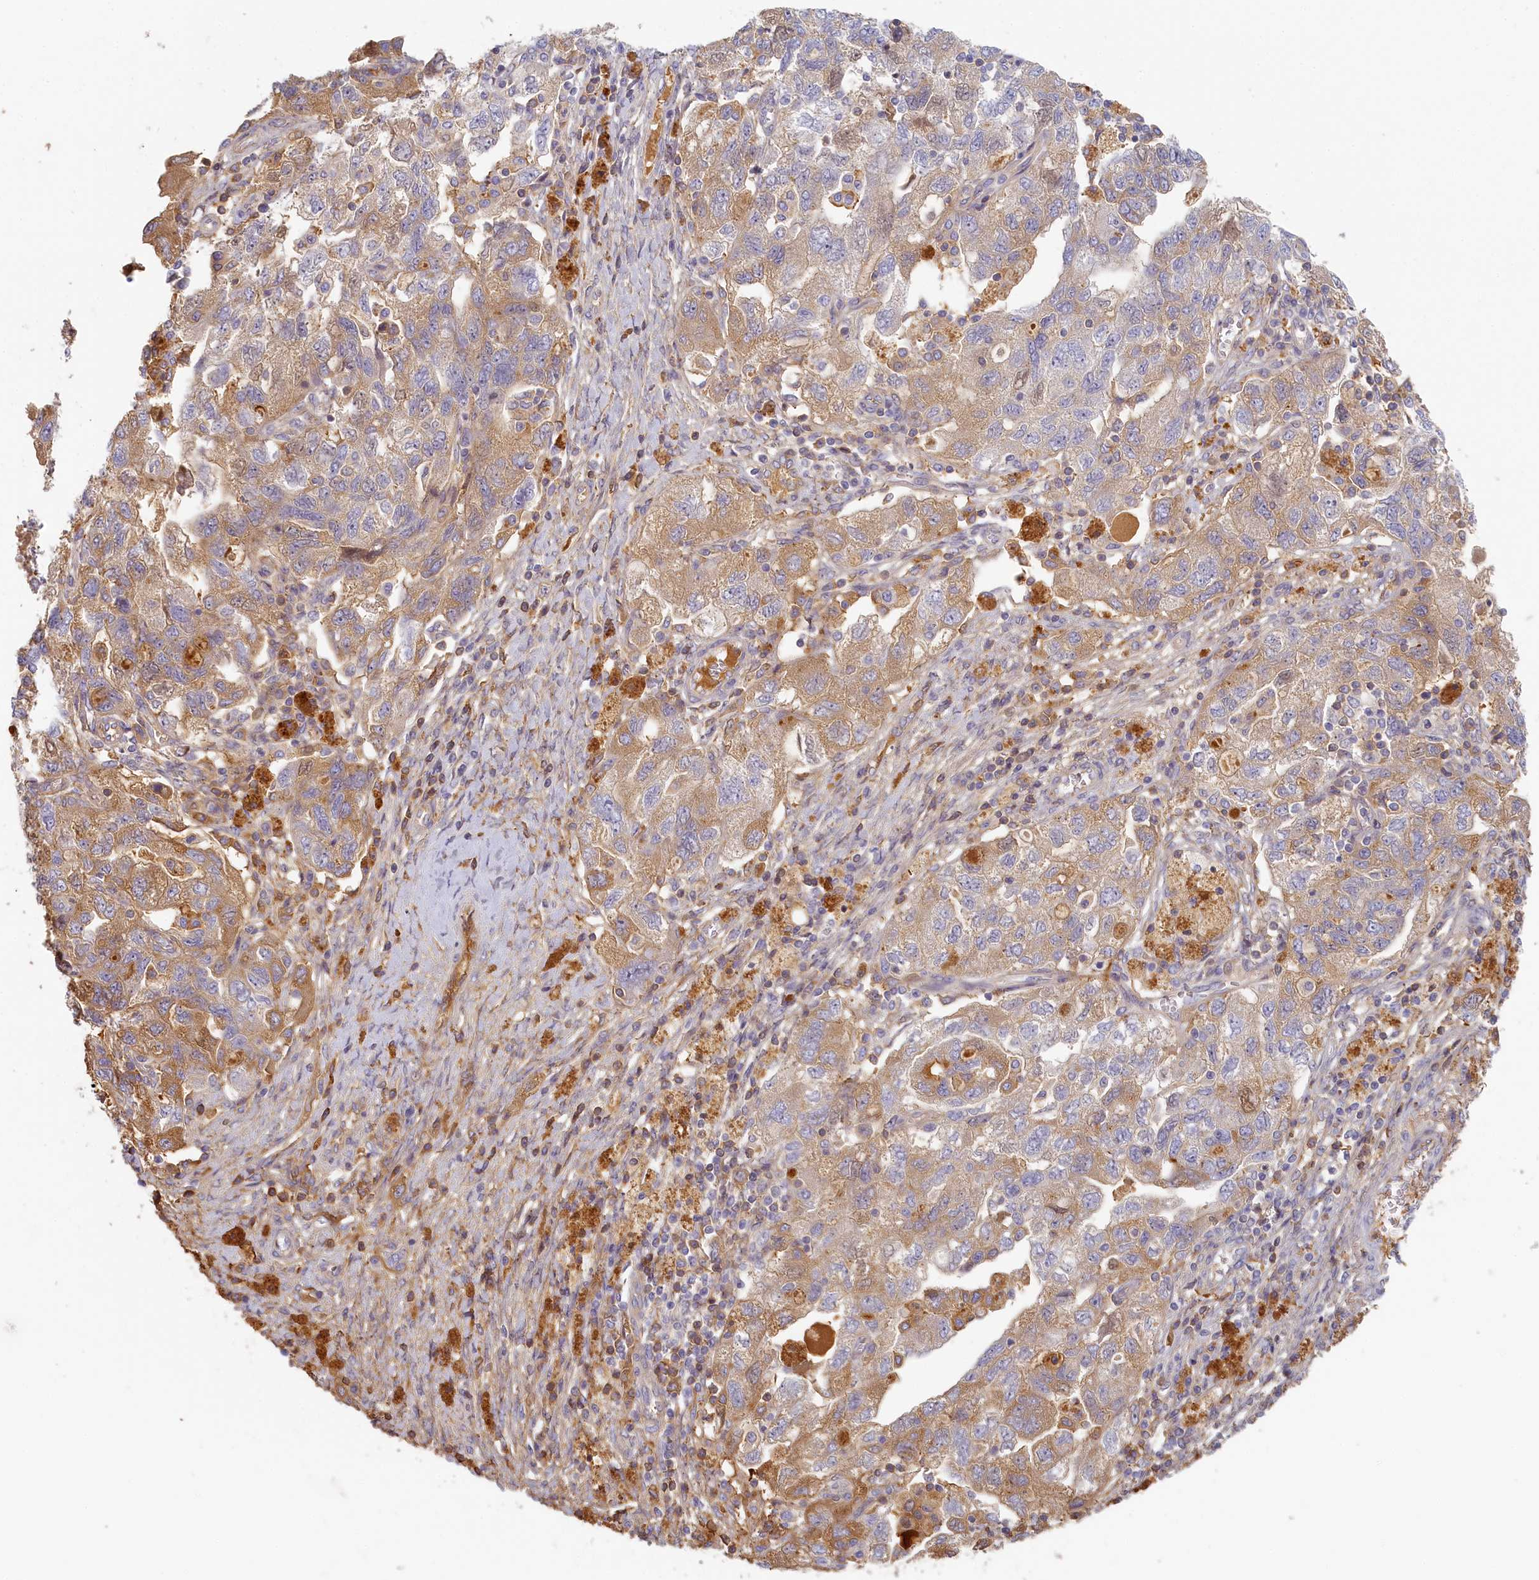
{"staining": {"intensity": "moderate", "quantity": "25%-75%", "location": "cytoplasmic/membranous"}, "tissue": "ovarian cancer", "cell_type": "Tumor cells", "image_type": "cancer", "snomed": [{"axis": "morphology", "description": "Carcinoma, NOS"}, {"axis": "morphology", "description": "Cystadenocarcinoma, serous, NOS"}, {"axis": "topography", "description": "Ovary"}], "caption": "This is an image of immunohistochemistry staining of ovarian serous cystadenocarcinoma, which shows moderate staining in the cytoplasmic/membranous of tumor cells.", "gene": "STX16", "patient": {"sex": "female", "age": 69}}